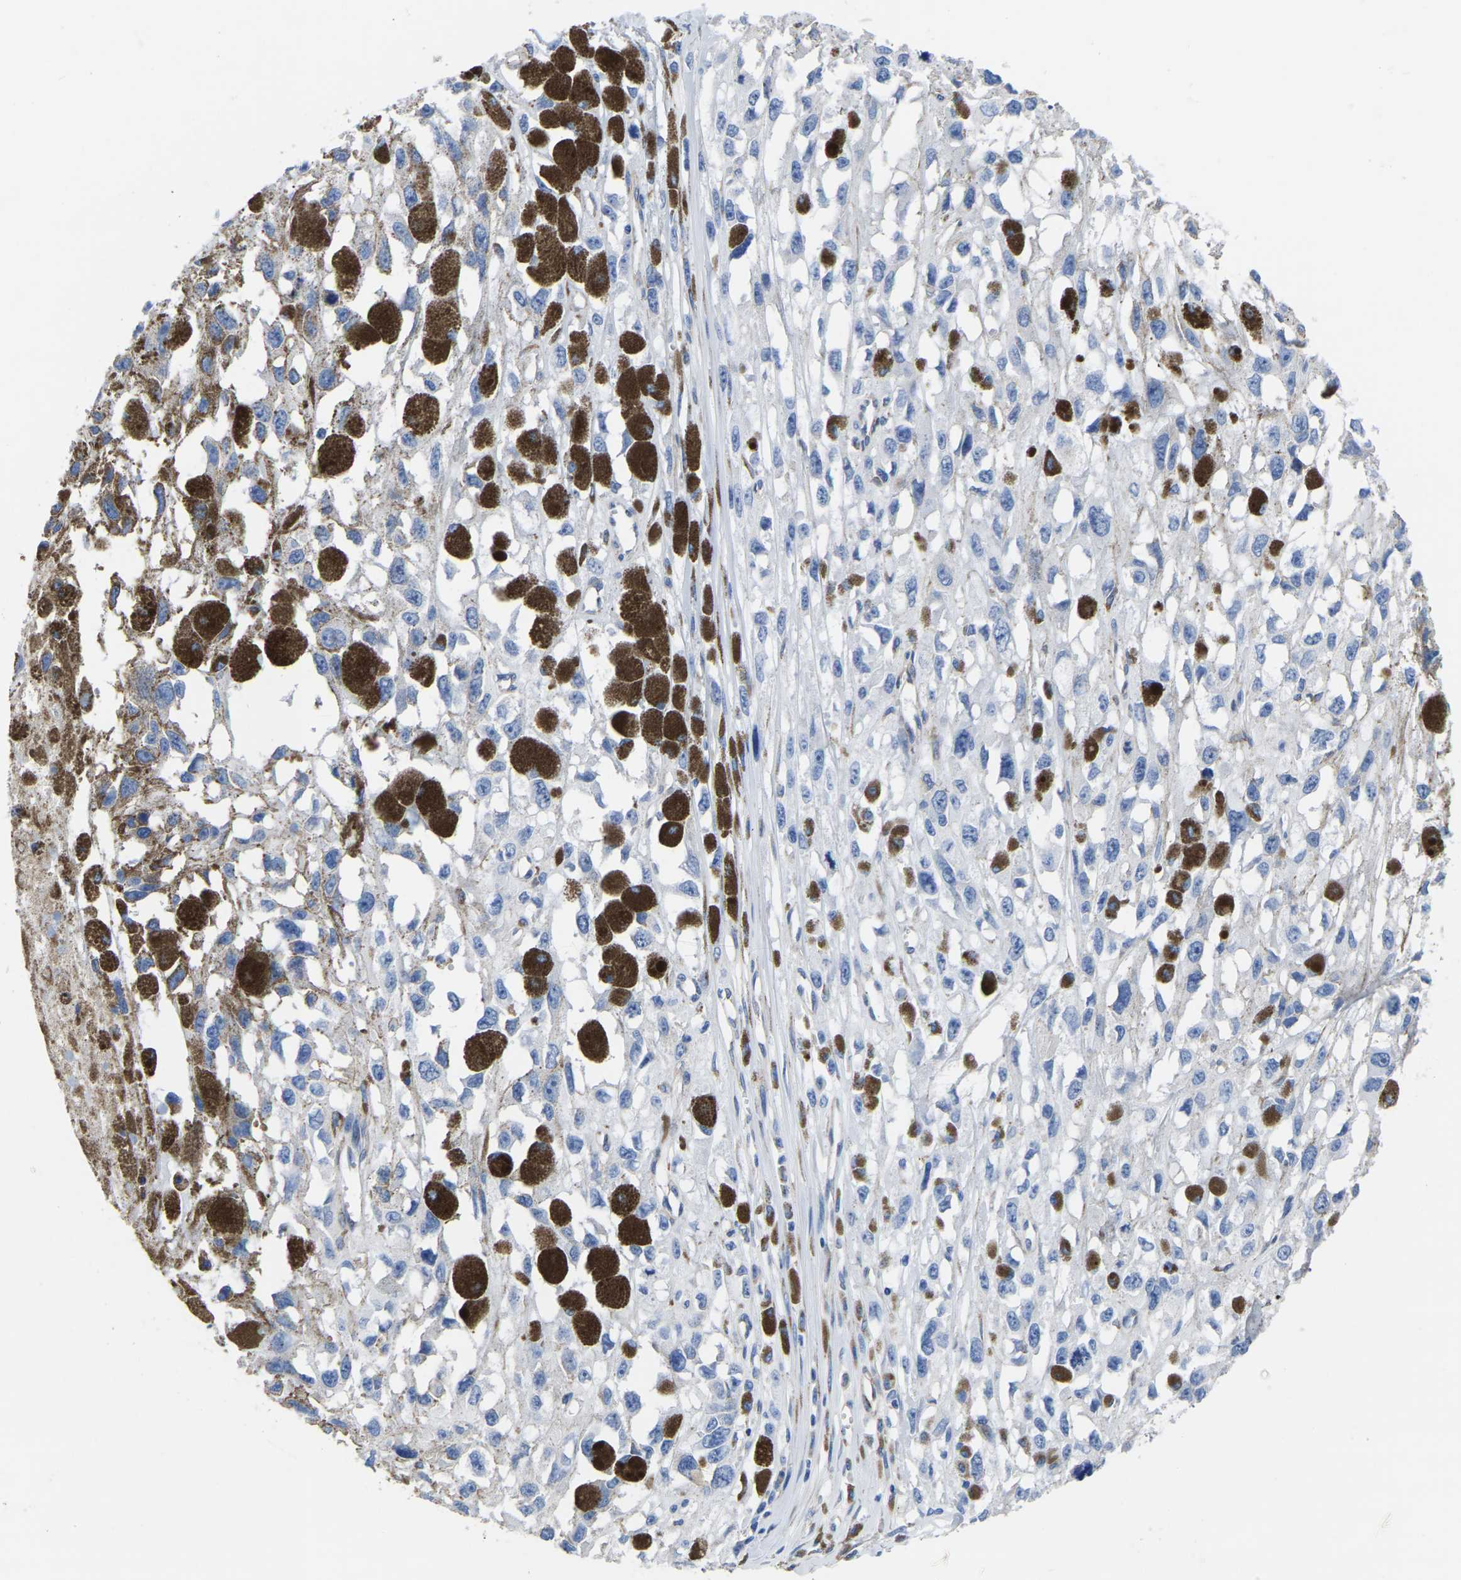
{"staining": {"intensity": "negative", "quantity": "none", "location": "none"}, "tissue": "melanoma", "cell_type": "Tumor cells", "image_type": "cancer", "snomed": [{"axis": "morphology", "description": "Malignant melanoma, Metastatic site"}, {"axis": "topography", "description": "Lymph node"}], "caption": "Immunohistochemical staining of melanoma shows no significant expression in tumor cells. The staining is performed using DAB (3,3'-diaminobenzidine) brown chromogen with nuclei counter-stained in using hematoxylin.", "gene": "SLC45A3", "patient": {"sex": "male", "age": 59}}